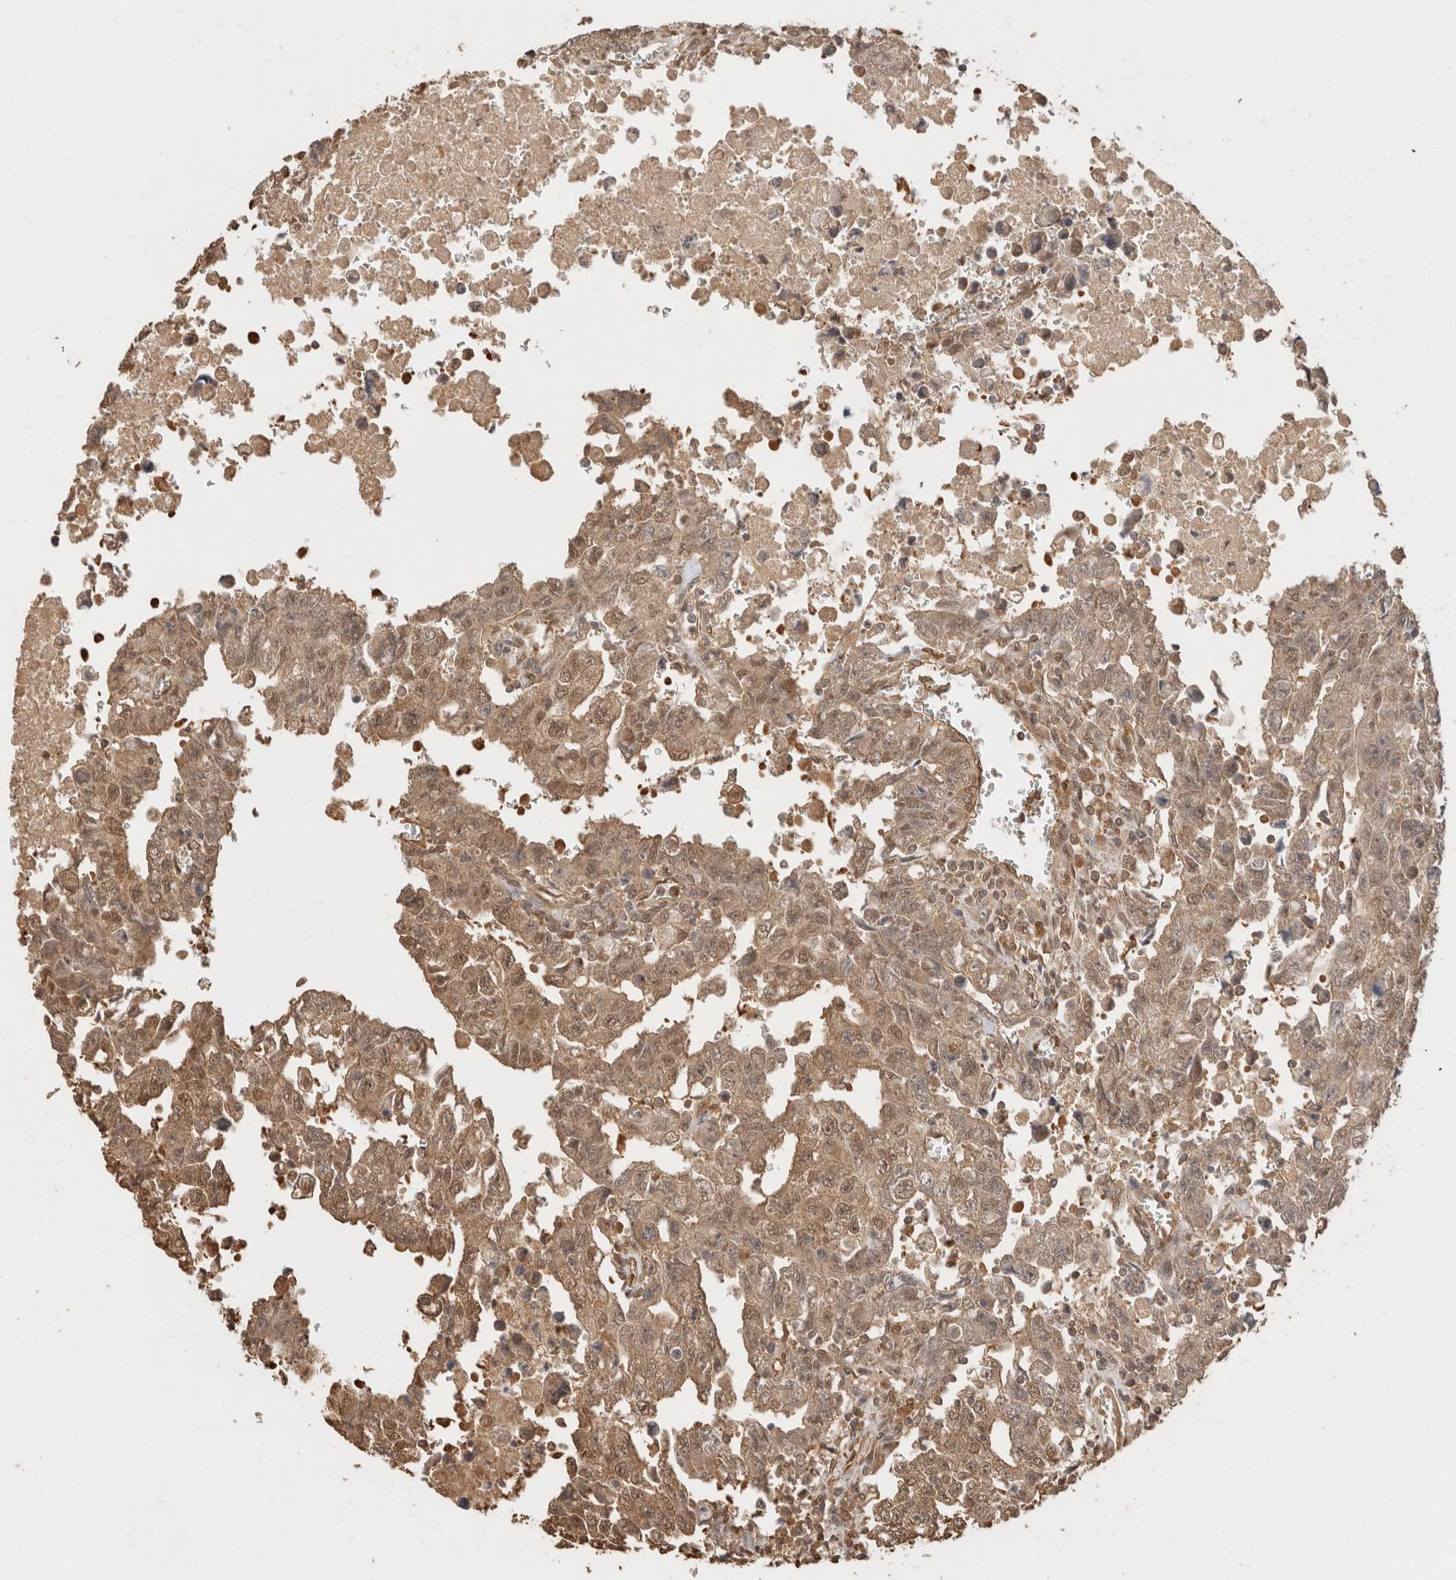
{"staining": {"intensity": "moderate", "quantity": ">75%", "location": "cytoplasmic/membranous,nuclear"}, "tissue": "testis cancer", "cell_type": "Tumor cells", "image_type": "cancer", "snomed": [{"axis": "morphology", "description": "Carcinoma, Embryonal, NOS"}, {"axis": "topography", "description": "Testis"}], "caption": "Immunohistochemical staining of testis cancer (embryonal carcinoma) reveals medium levels of moderate cytoplasmic/membranous and nuclear staining in approximately >75% of tumor cells.", "gene": "YWHAH", "patient": {"sex": "male", "age": 28}}